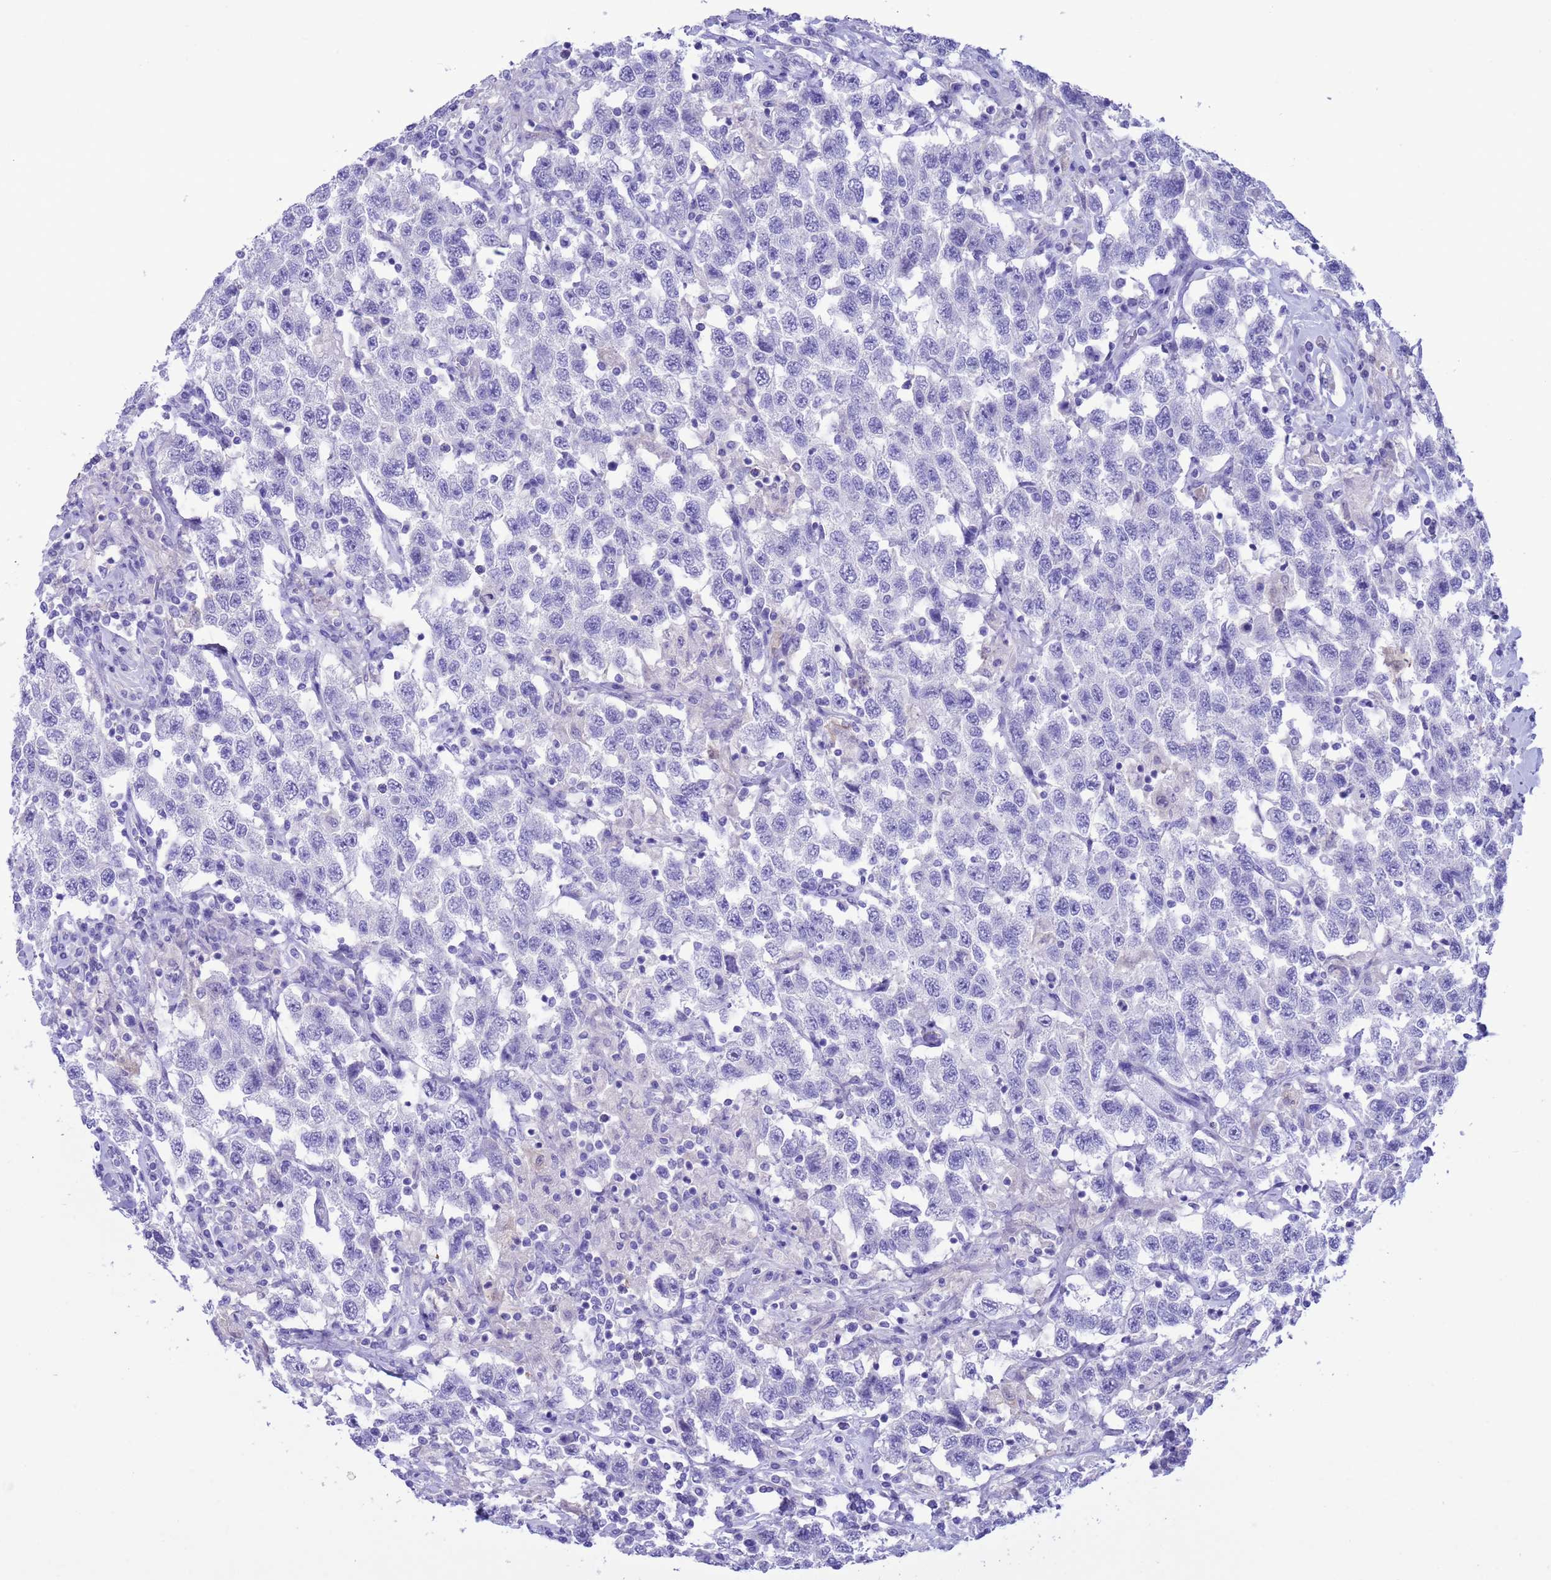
{"staining": {"intensity": "negative", "quantity": "none", "location": "none"}, "tissue": "testis cancer", "cell_type": "Tumor cells", "image_type": "cancer", "snomed": [{"axis": "morphology", "description": "Seminoma, NOS"}, {"axis": "topography", "description": "Testis"}], "caption": "This photomicrograph is of testis seminoma stained with IHC to label a protein in brown with the nuclei are counter-stained blue. There is no positivity in tumor cells.", "gene": "GSTM1", "patient": {"sex": "male", "age": 41}}